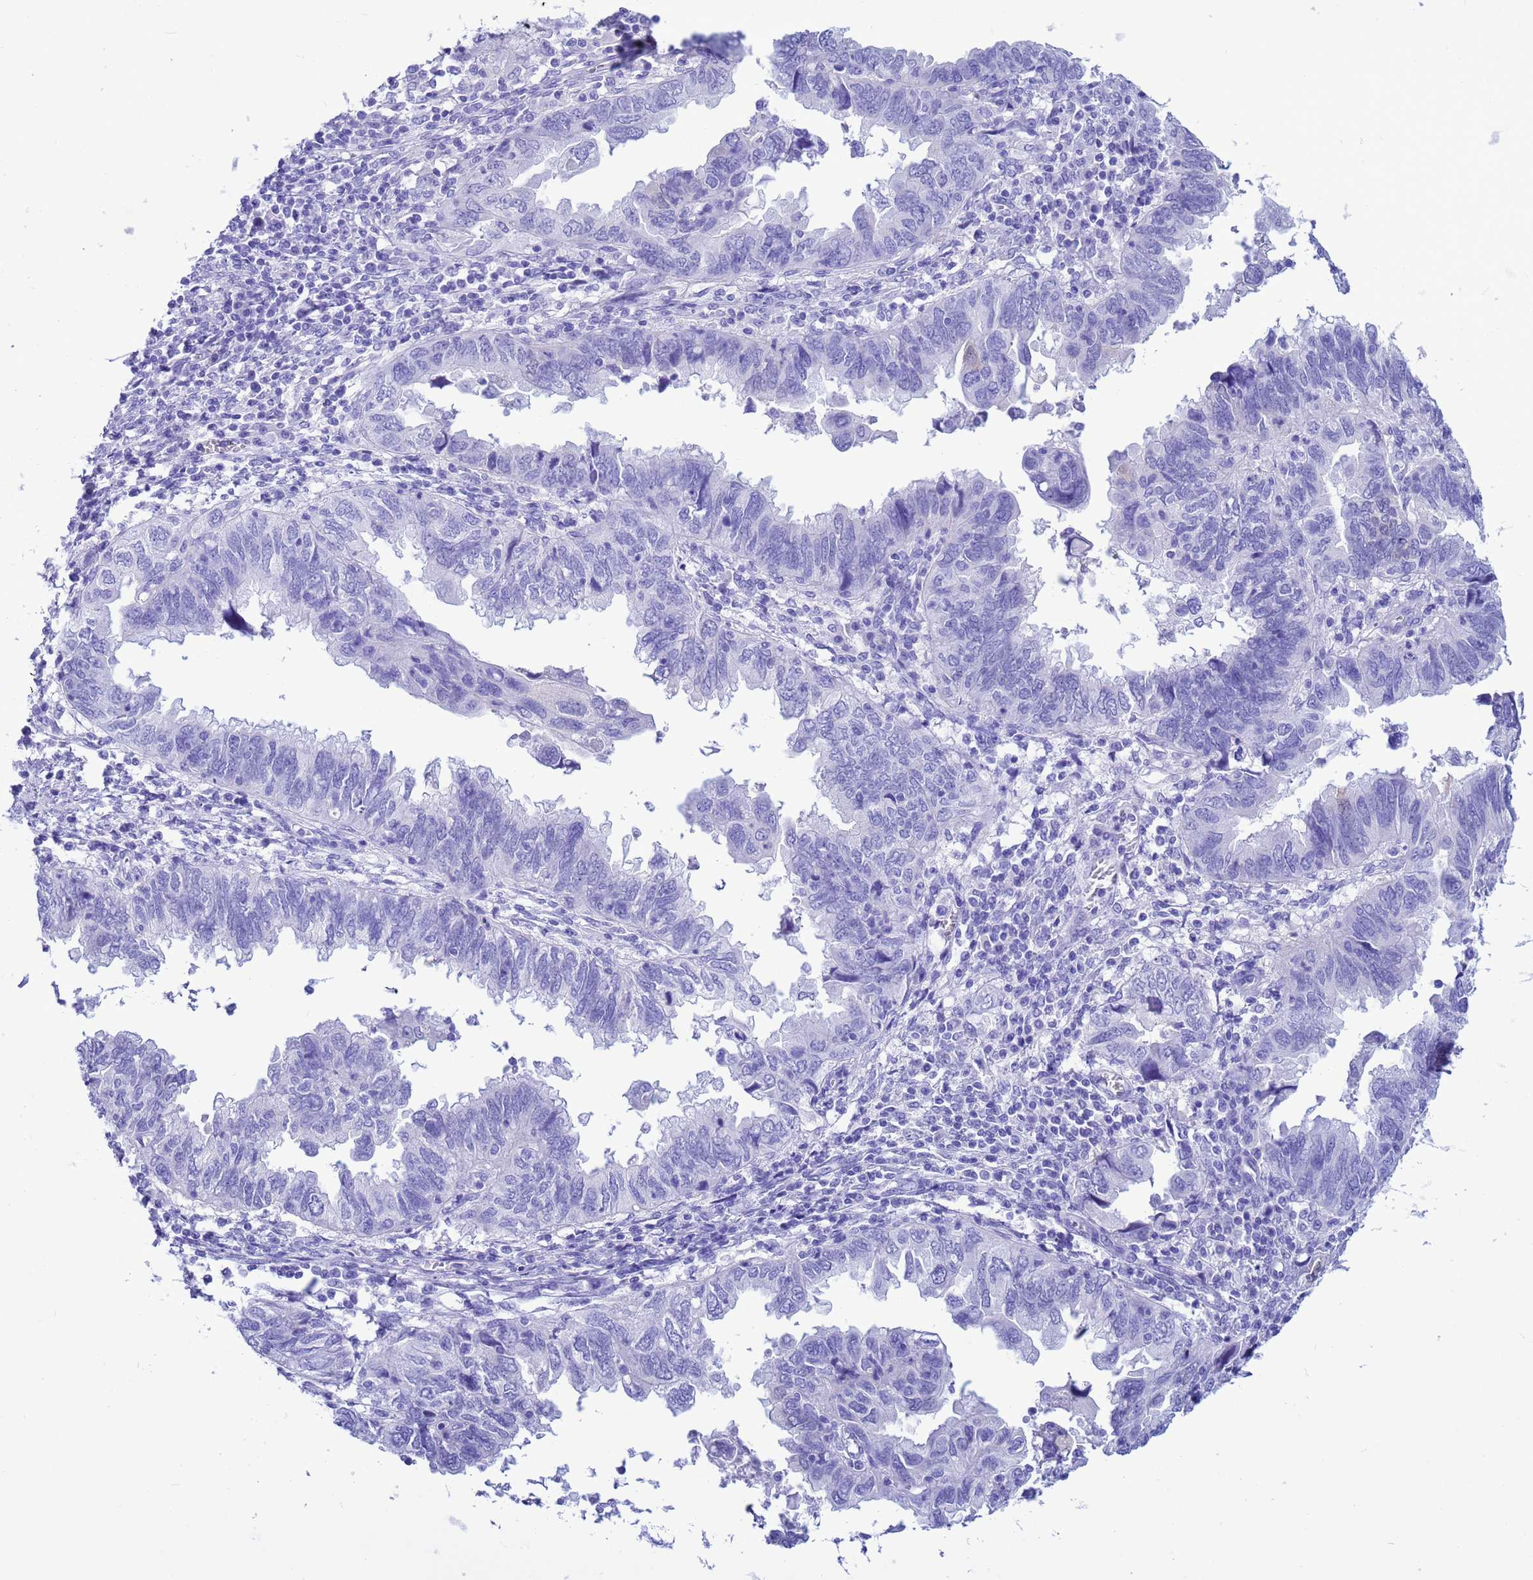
{"staining": {"intensity": "negative", "quantity": "none", "location": "none"}, "tissue": "endometrial cancer", "cell_type": "Tumor cells", "image_type": "cancer", "snomed": [{"axis": "morphology", "description": "Adenocarcinoma, NOS"}, {"axis": "topography", "description": "Uterus"}], "caption": "This is an IHC photomicrograph of adenocarcinoma (endometrial). There is no positivity in tumor cells.", "gene": "AKR1C2", "patient": {"sex": "female", "age": 77}}